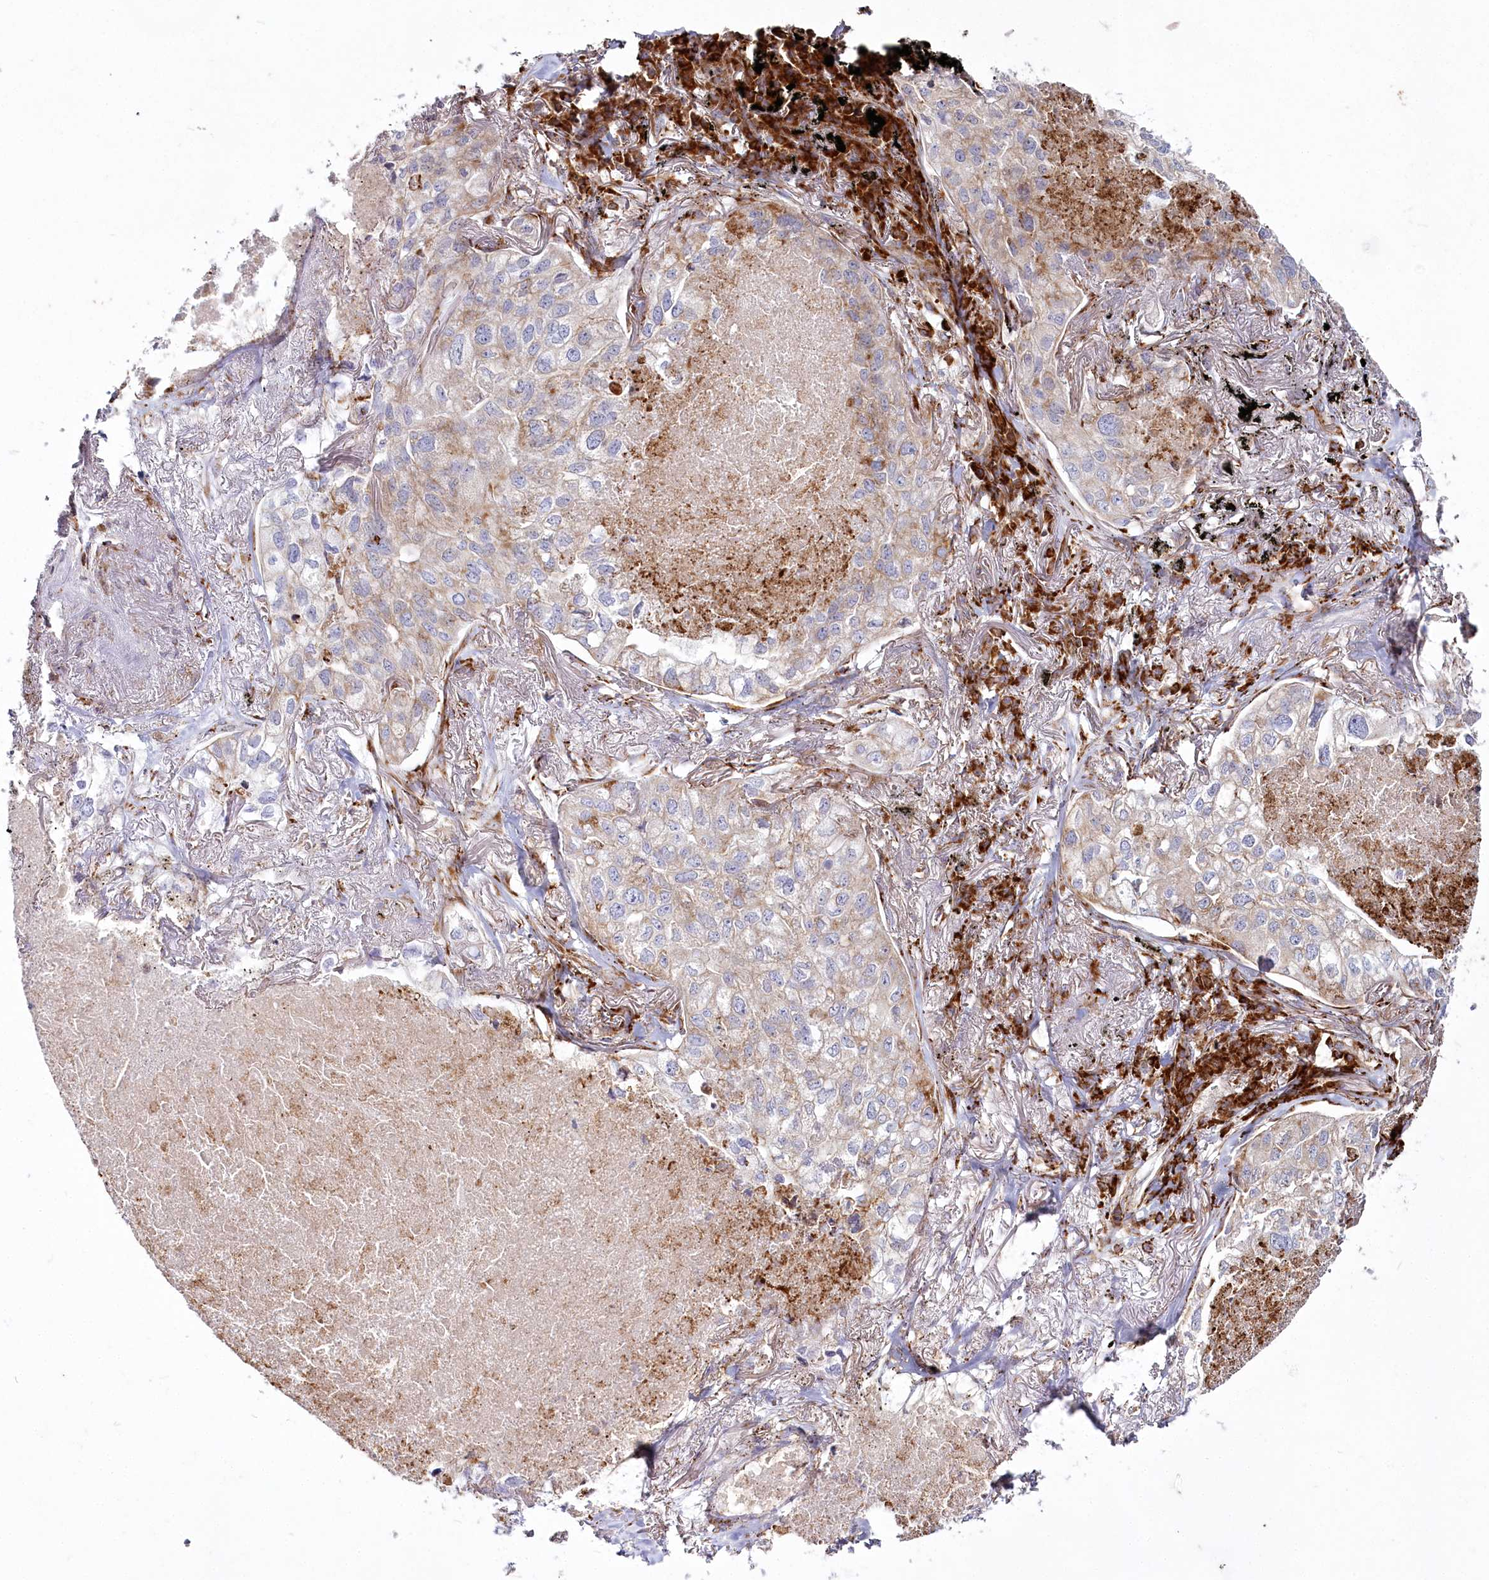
{"staining": {"intensity": "weak", "quantity": "25%-75%", "location": "cytoplasmic/membranous"}, "tissue": "lung cancer", "cell_type": "Tumor cells", "image_type": "cancer", "snomed": [{"axis": "morphology", "description": "Adenocarcinoma, NOS"}, {"axis": "topography", "description": "Lung"}], "caption": "This histopathology image demonstrates lung adenocarcinoma stained with immunohistochemistry to label a protein in brown. The cytoplasmic/membranous of tumor cells show weak positivity for the protein. Nuclei are counter-stained blue.", "gene": "POGLUT1", "patient": {"sex": "male", "age": 65}}